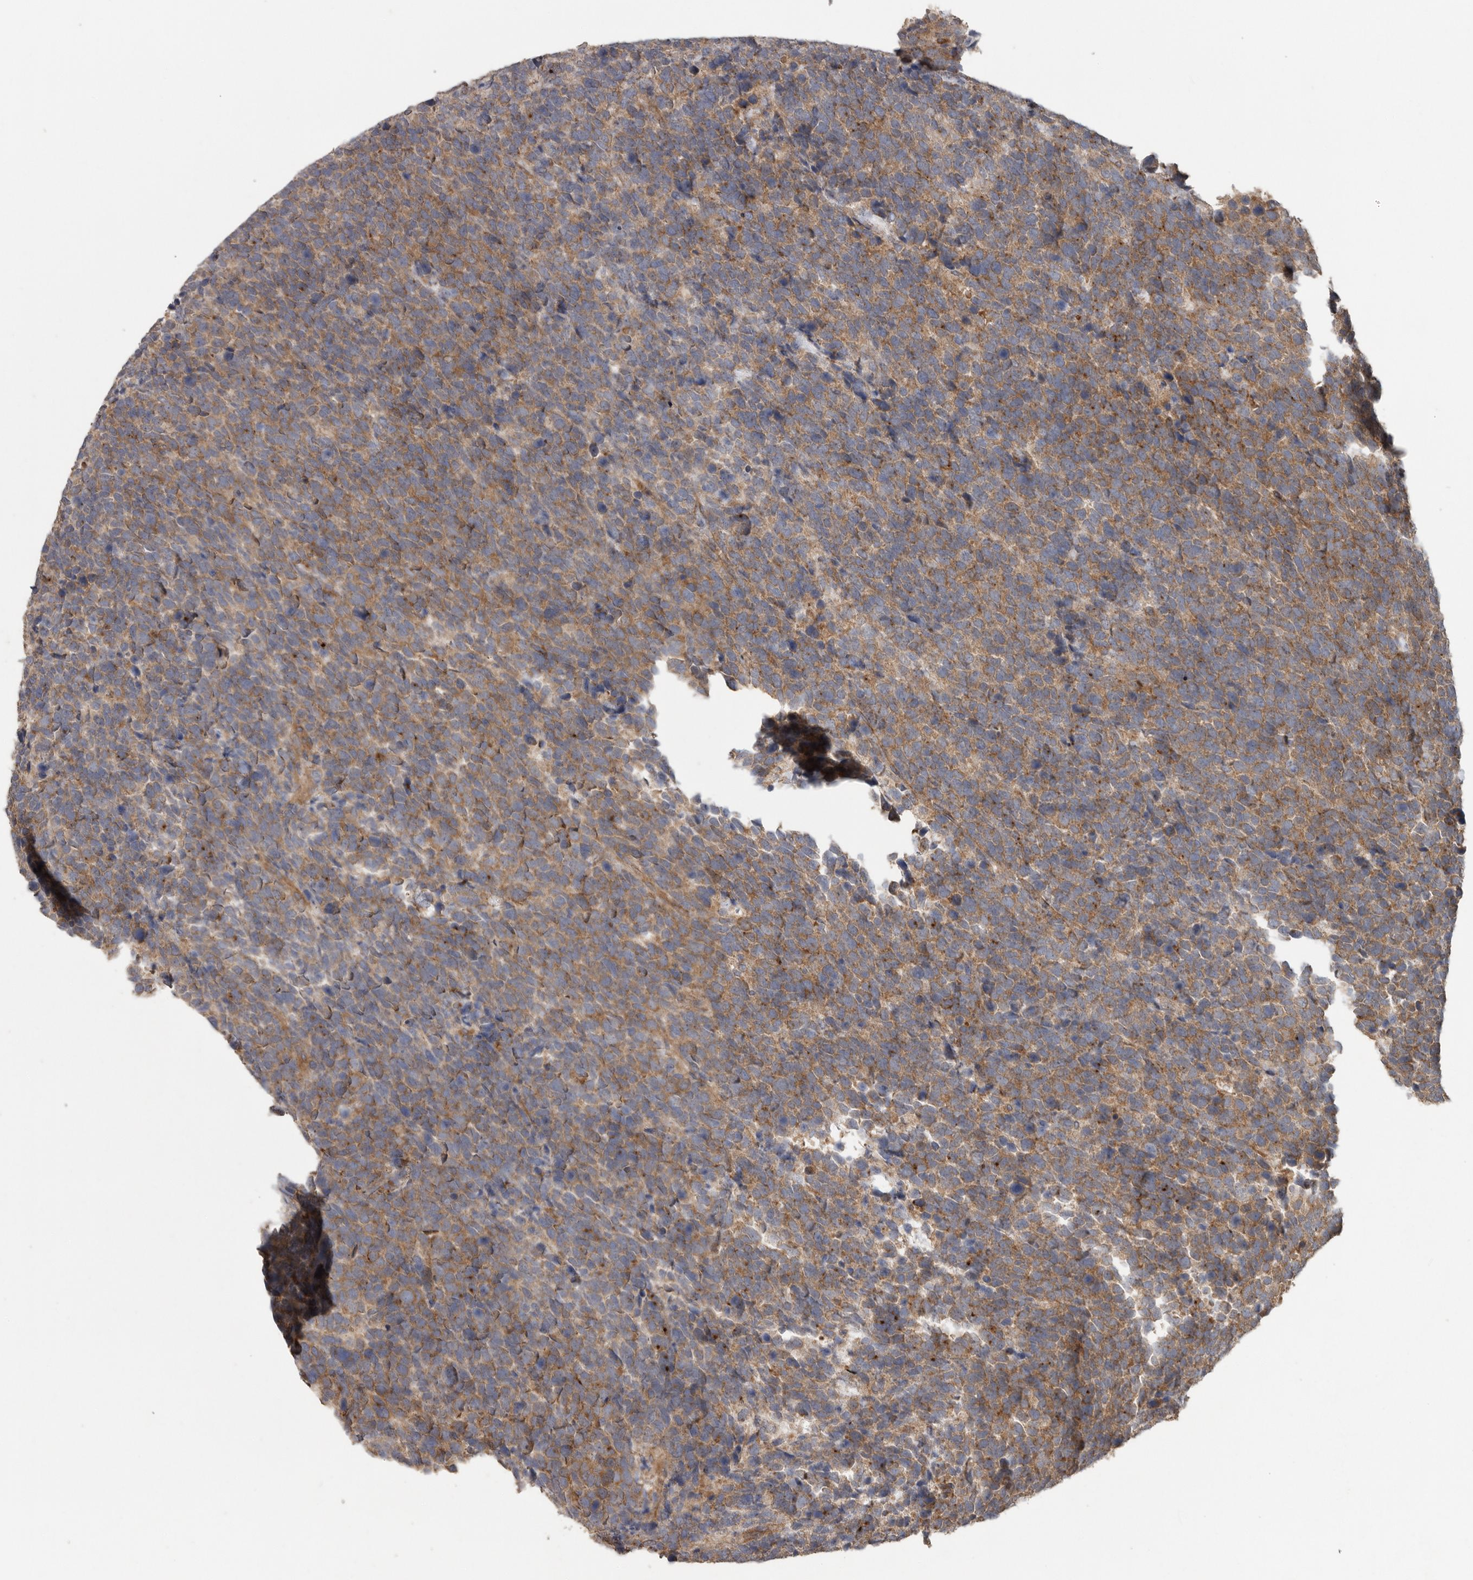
{"staining": {"intensity": "moderate", "quantity": ">75%", "location": "cytoplasmic/membranous"}, "tissue": "urothelial cancer", "cell_type": "Tumor cells", "image_type": "cancer", "snomed": [{"axis": "morphology", "description": "Urothelial carcinoma, High grade"}, {"axis": "topography", "description": "Urinary bladder"}], "caption": "Human urothelial cancer stained with a protein marker reveals moderate staining in tumor cells.", "gene": "PODXL2", "patient": {"sex": "female", "age": 82}}